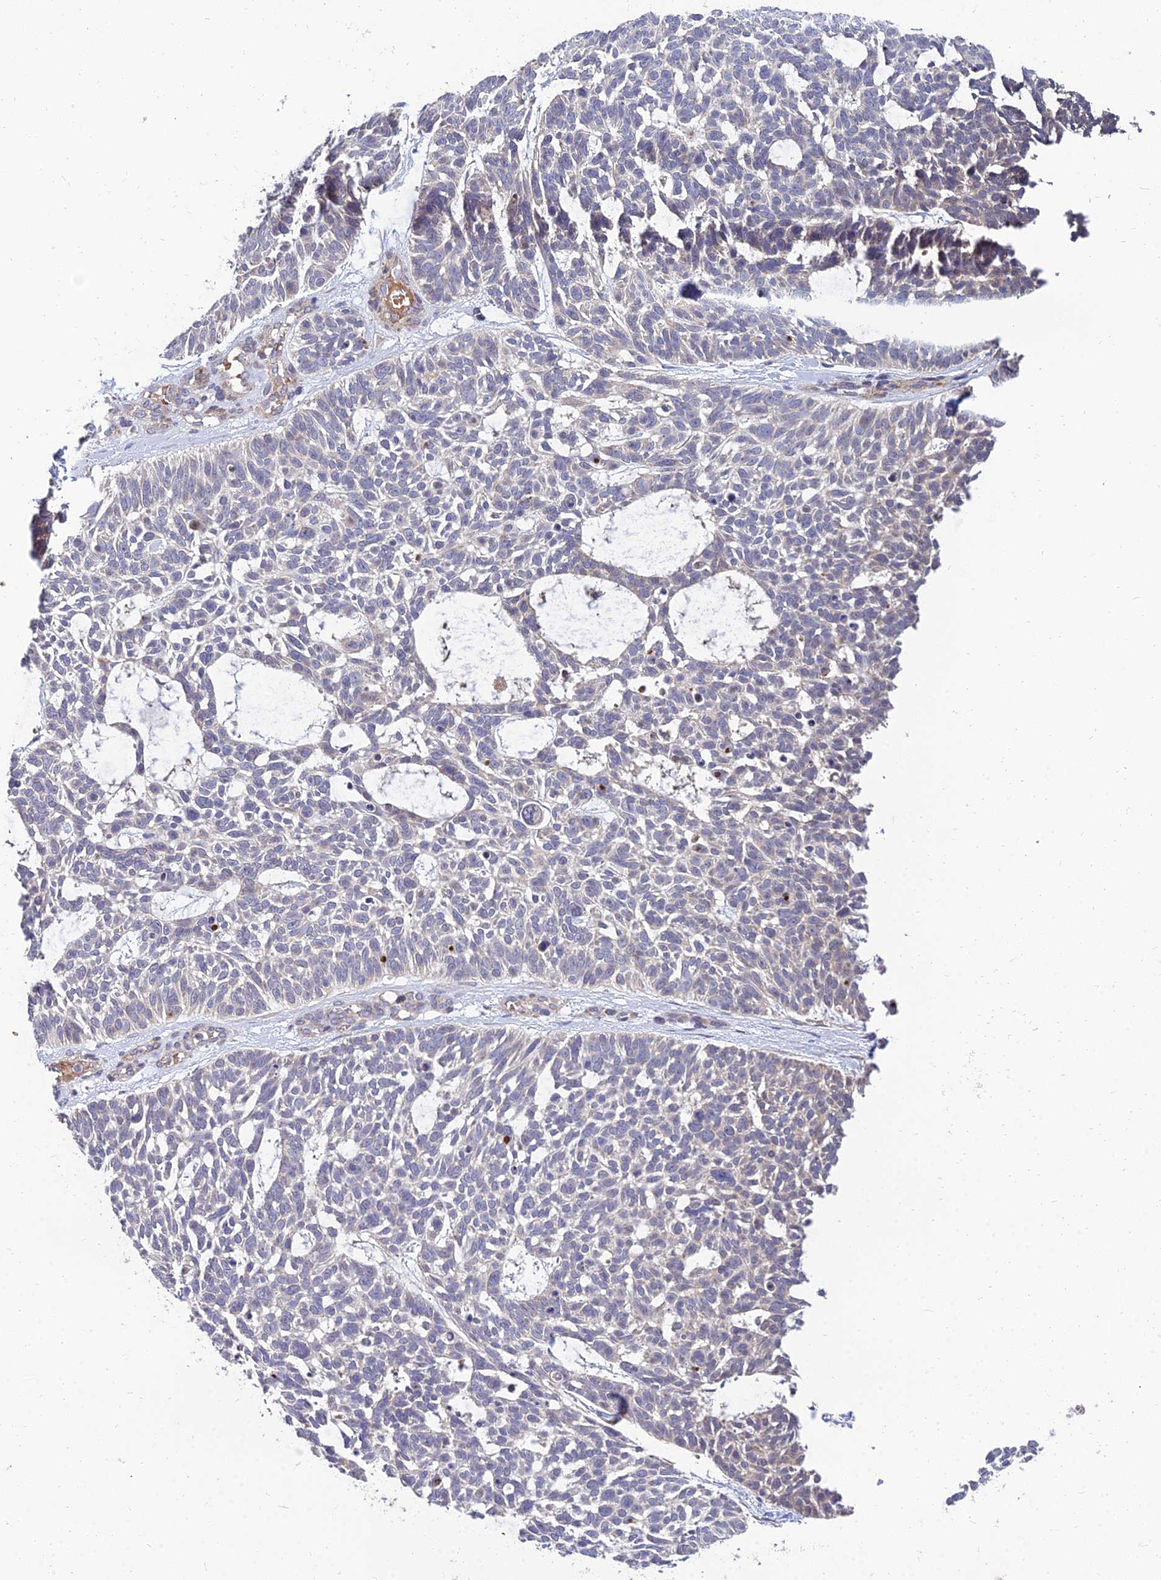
{"staining": {"intensity": "negative", "quantity": "none", "location": "none"}, "tissue": "skin cancer", "cell_type": "Tumor cells", "image_type": "cancer", "snomed": [{"axis": "morphology", "description": "Basal cell carcinoma"}, {"axis": "topography", "description": "Skin"}], "caption": "An image of human skin basal cell carcinoma is negative for staining in tumor cells.", "gene": "NPY", "patient": {"sex": "male", "age": 88}}